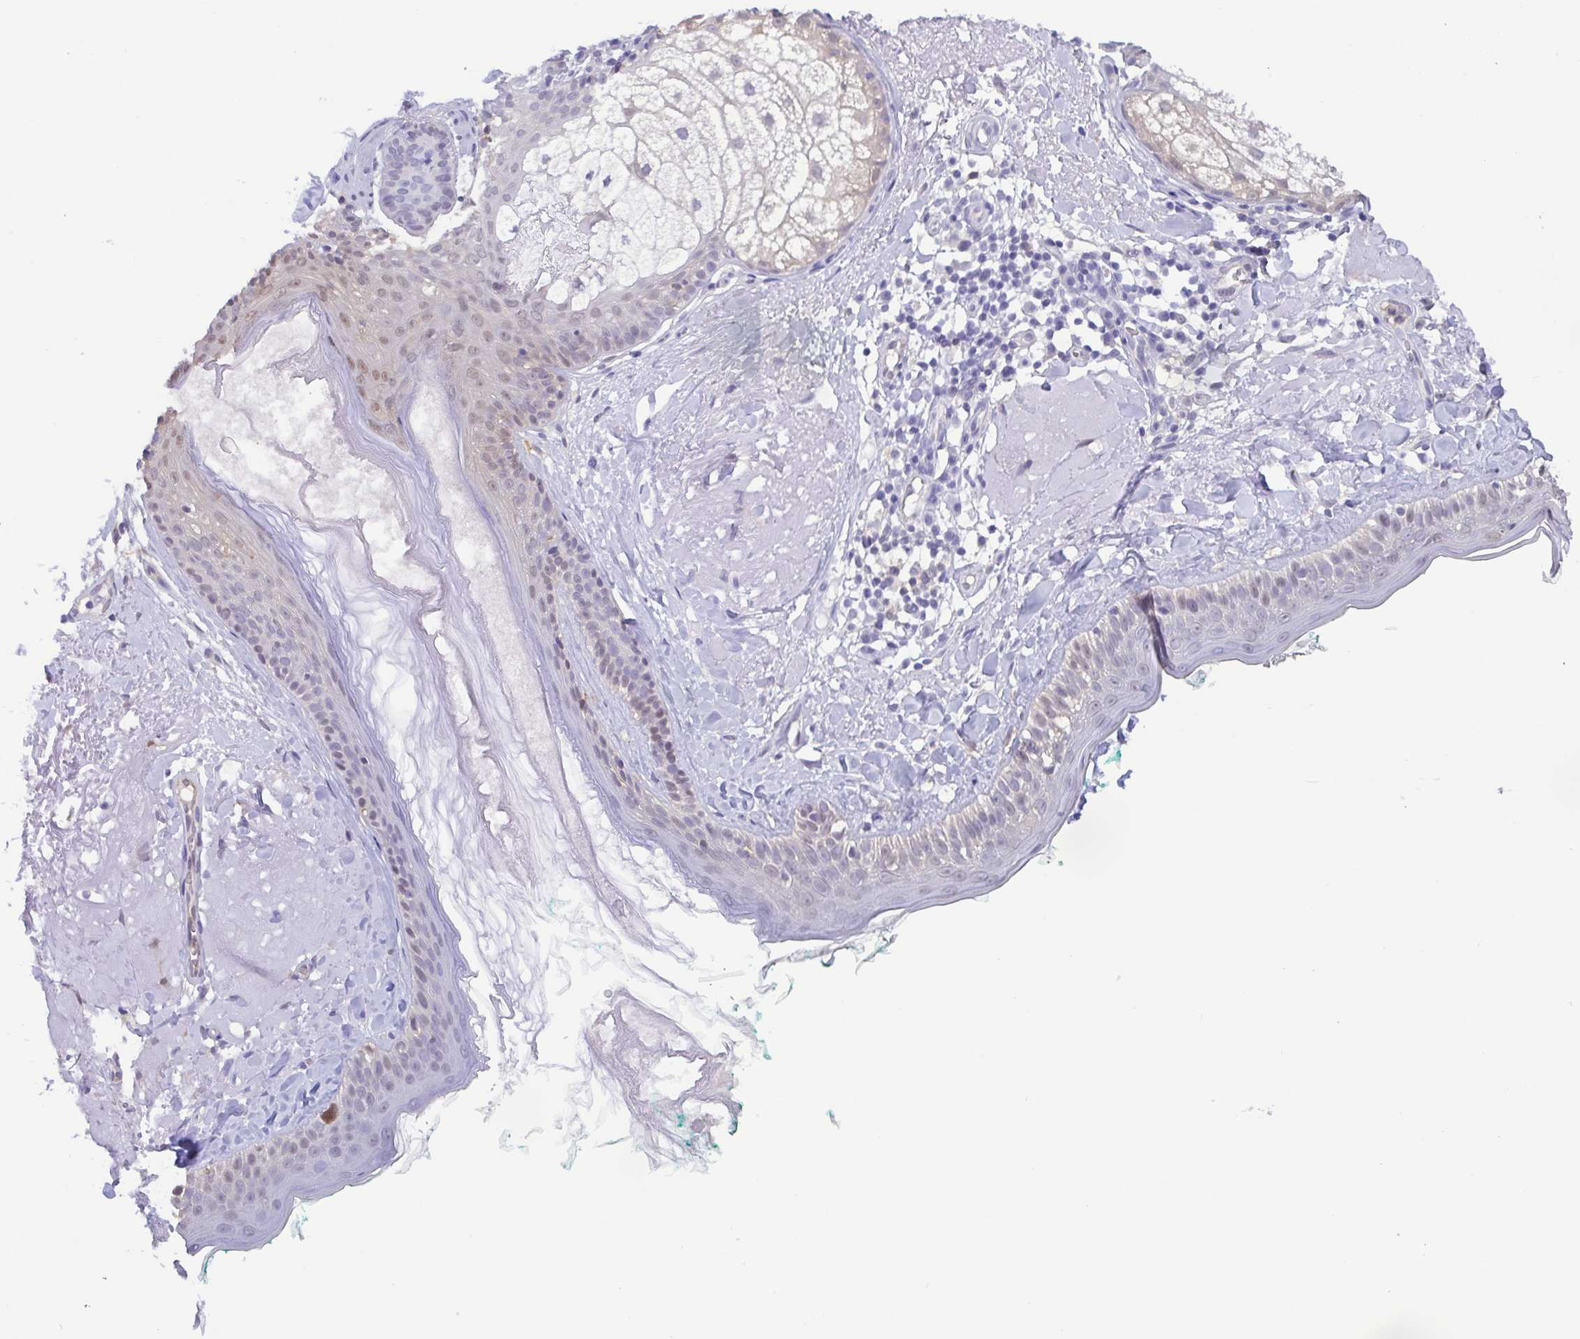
{"staining": {"intensity": "weak", "quantity": "<25%", "location": "nuclear"}, "tissue": "skin", "cell_type": "Fibroblasts", "image_type": "normal", "snomed": [{"axis": "morphology", "description": "Normal tissue, NOS"}, {"axis": "topography", "description": "Skin"}], "caption": "Immunohistochemistry of normal skin reveals no expression in fibroblasts.", "gene": "LDHC", "patient": {"sex": "male", "age": 73}}